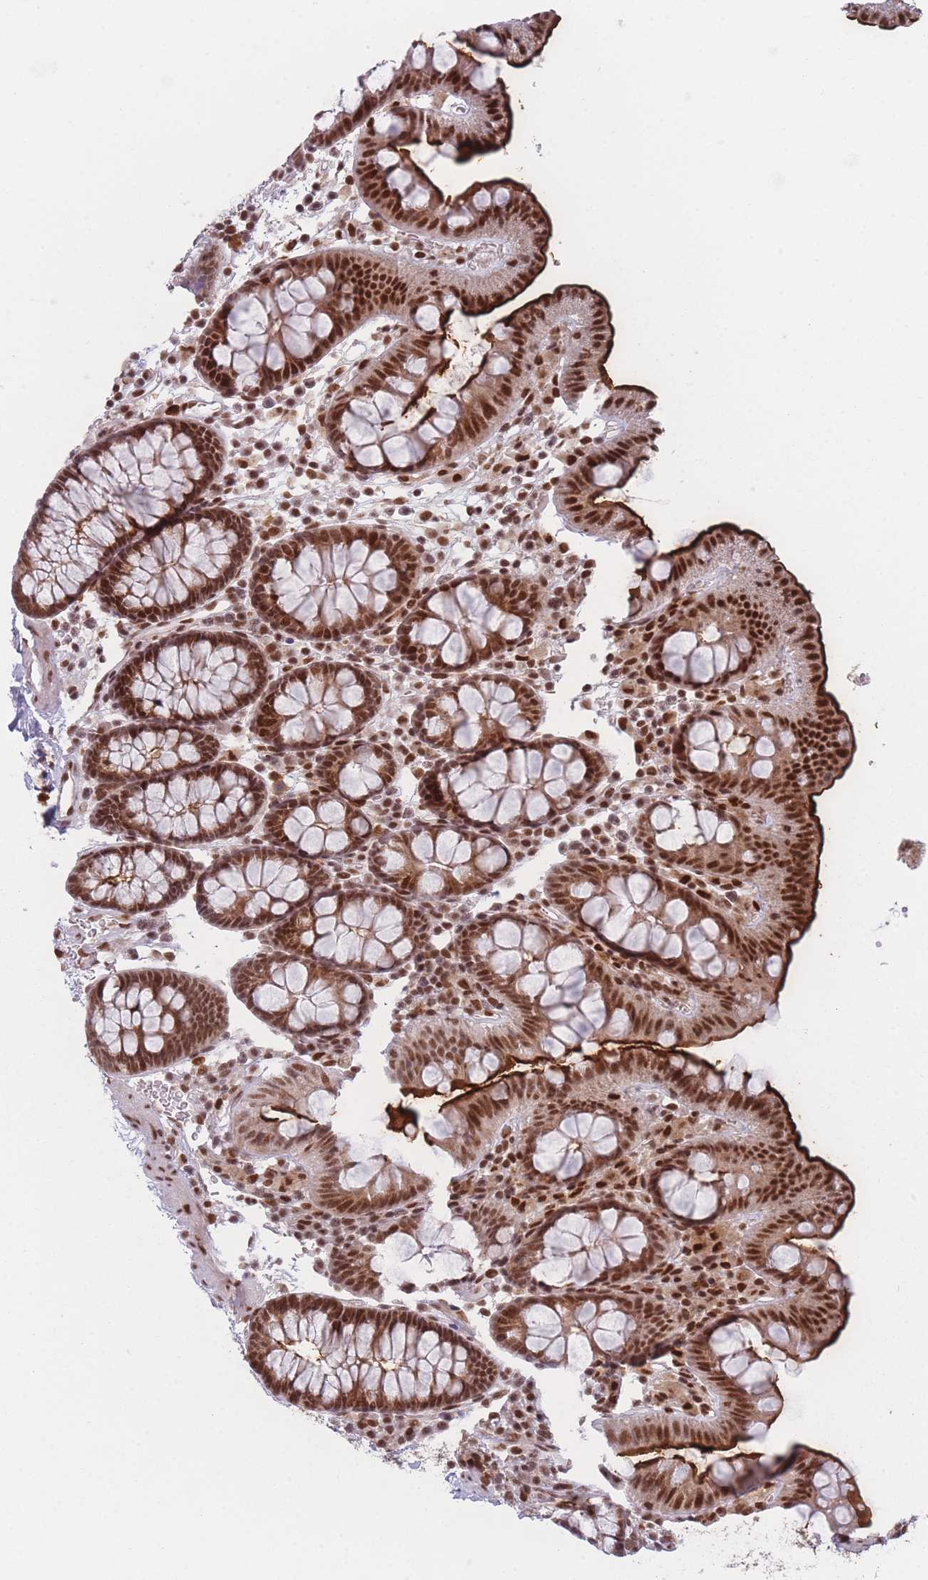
{"staining": {"intensity": "moderate", "quantity": ">75%", "location": "nuclear"}, "tissue": "colon", "cell_type": "Endothelial cells", "image_type": "normal", "snomed": [{"axis": "morphology", "description": "Normal tissue, NOS"}, {"axis": "topography", "description": "Colon"}], "caption": "Protein staining of benign colon reveals moderate nuclear expression in about >75% of endothelial cells. Immunohistochemistry (ihc) stains the protein in brown and the nuclei are stained blue.", "gene": "SUPT6H", "patient": {"sex": "male", "age": 75}}